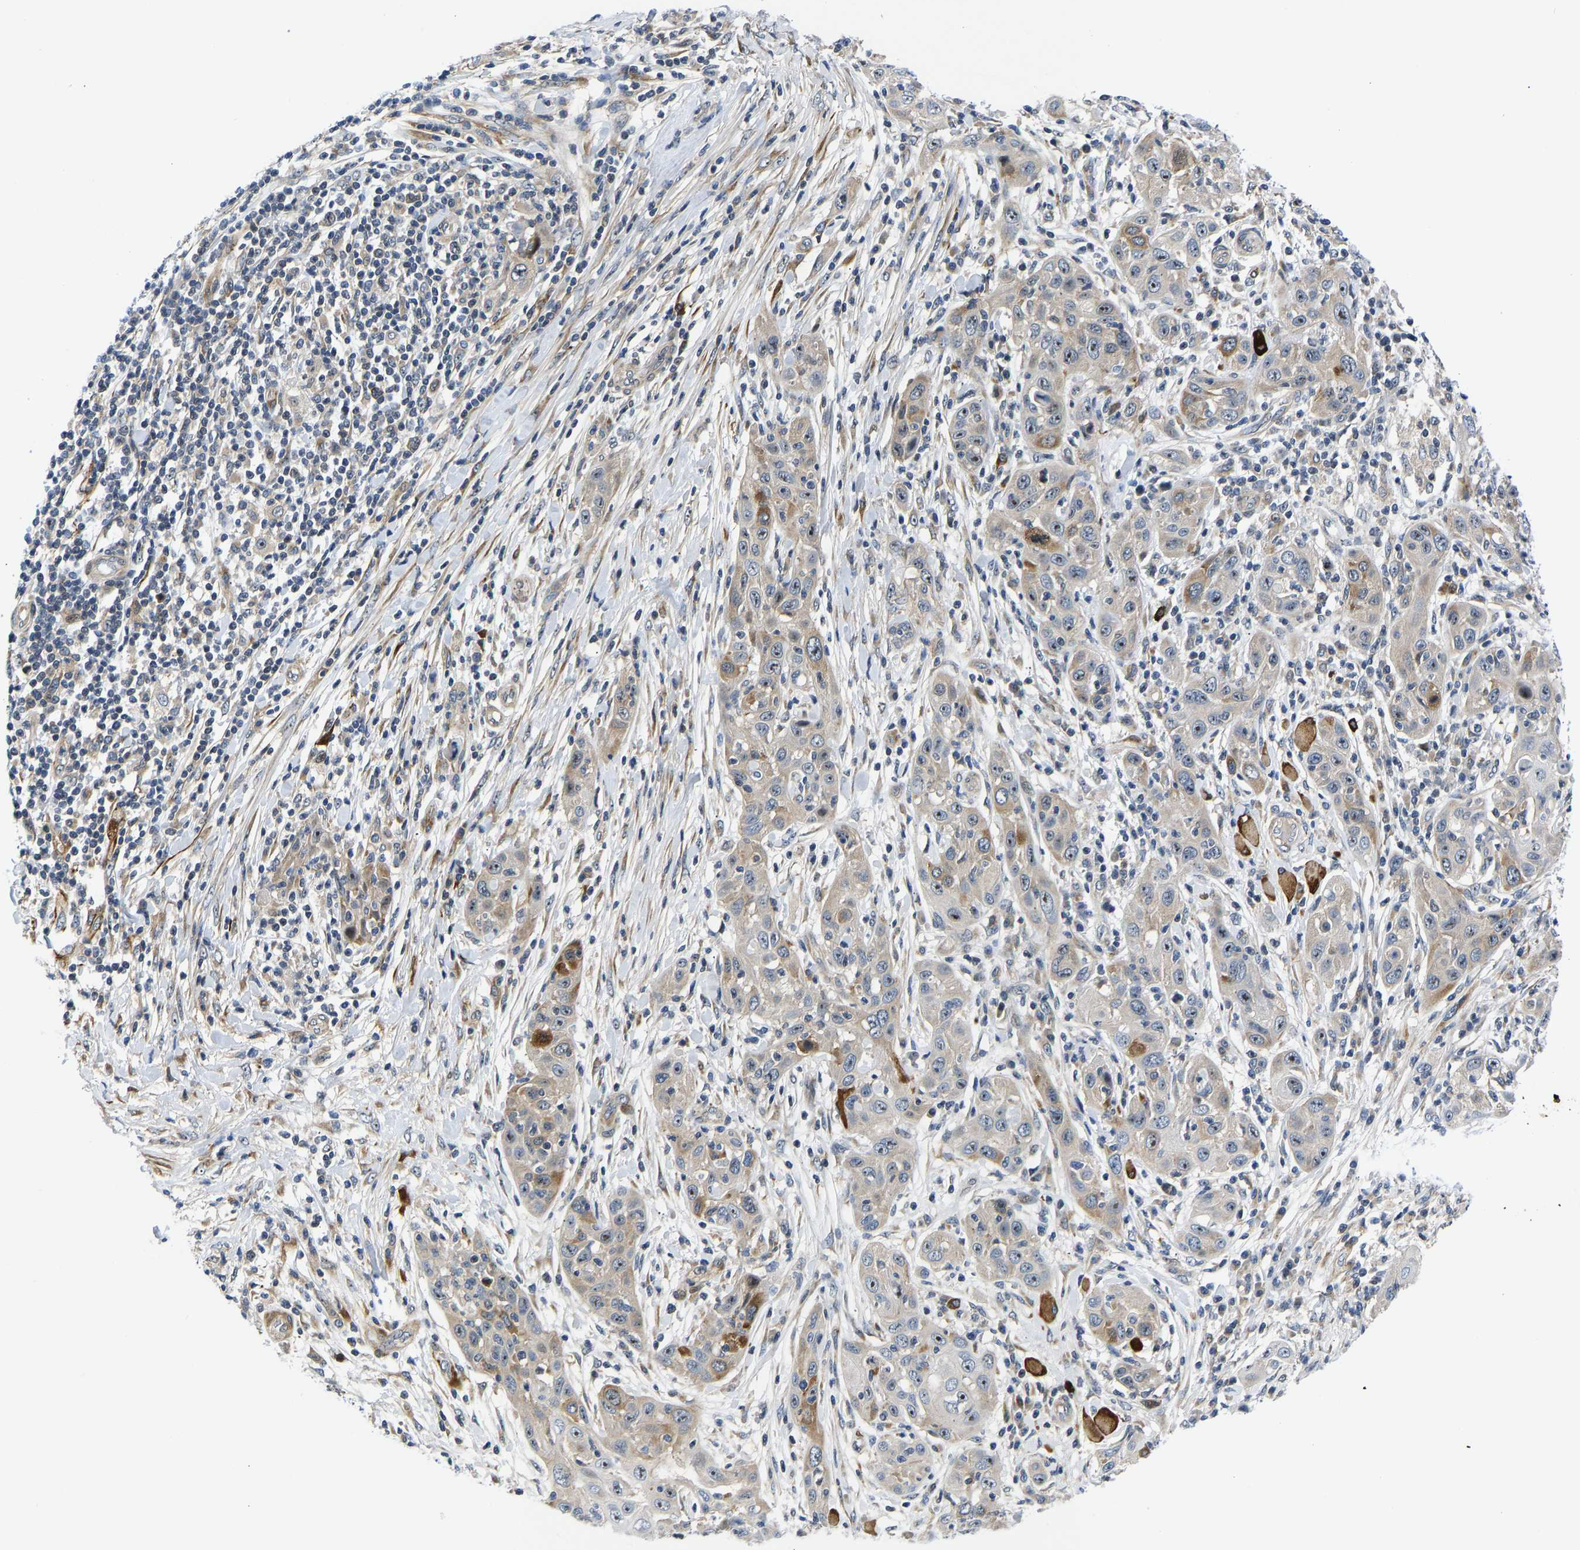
{"staining": {"intensity": "weak", "quantity": "25%-75%", "location": "cytoplasmic/membranous,nuclear"}, "tissue": "skin cancer", "cell_type": "Tumor cells", "image_type": "cancer", "snomed": [{"axis": "morphology", "description": "Squamous cell carcinoma, NOS"}, {"axis": "topography", "description": "Skin"}], "caption": "Skin cancer (squamous cell carcinoma) stained for a protein (brown) reveals weak cytoplasmic/membranous and nuclear positive staining in about 25%-75% of tumor cells.", "gene": "RESF1", "patient": {"sex": "female", "age": 88}}